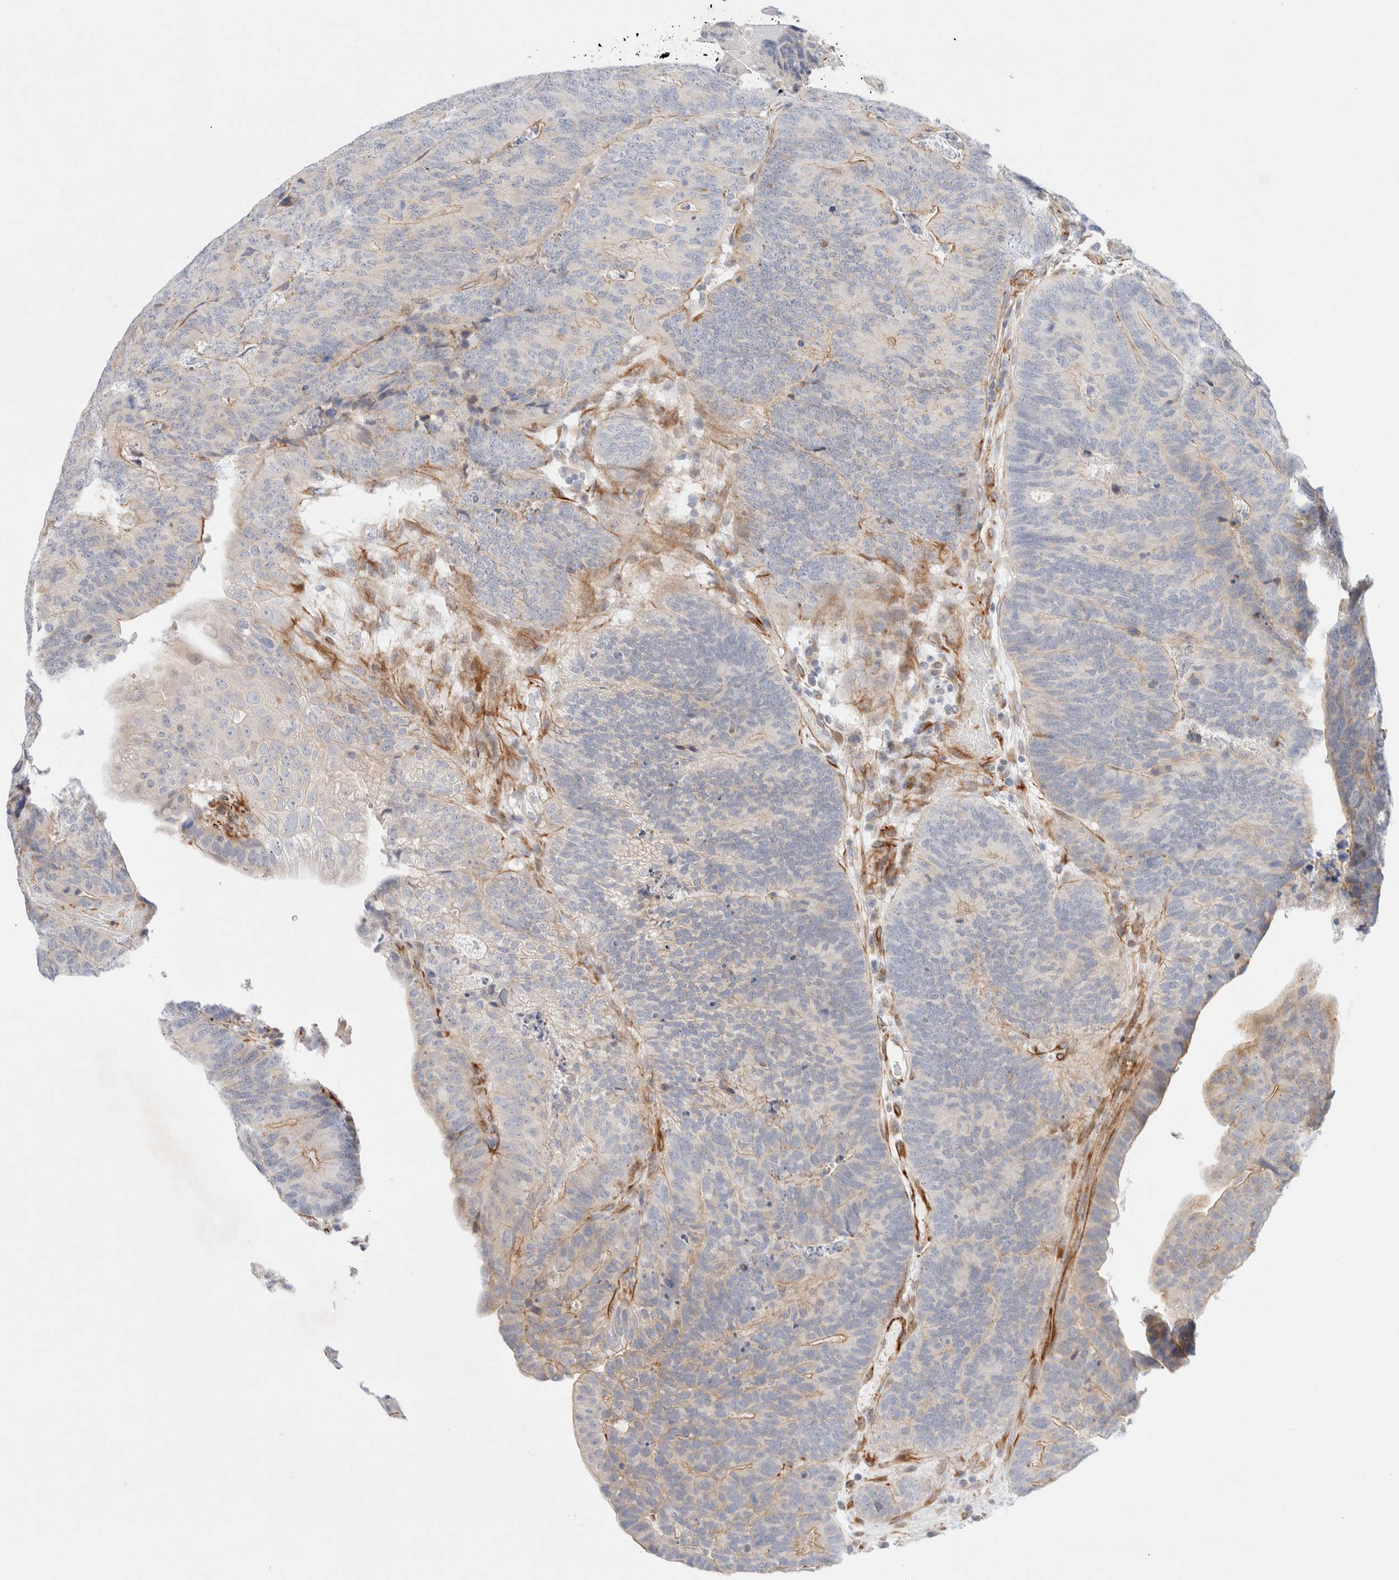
{"staining": {"intensity": "negative", "quantity": "none", "location": "none"}, "tissue": "colorectal cancer", "cell_type": "Tumor cells", "image_type": "cancer", "snomed": [{"axis": "morphology", "description": "Adenocarcinoma, NOS"}, {"axis": "topography", "description": "Colon"}], "caption": "High magnification brightfield microscopy of adenocarcinoma (colorectal) stained with DAB (brown) and counterstained with hematoxylin (blue): tumor cells show no significant staining. (DAB immunohistochemistry with hematoxylin counter stain).", "gene": "SLC25A48", "patient": {"sex": "female", "age": 67}}